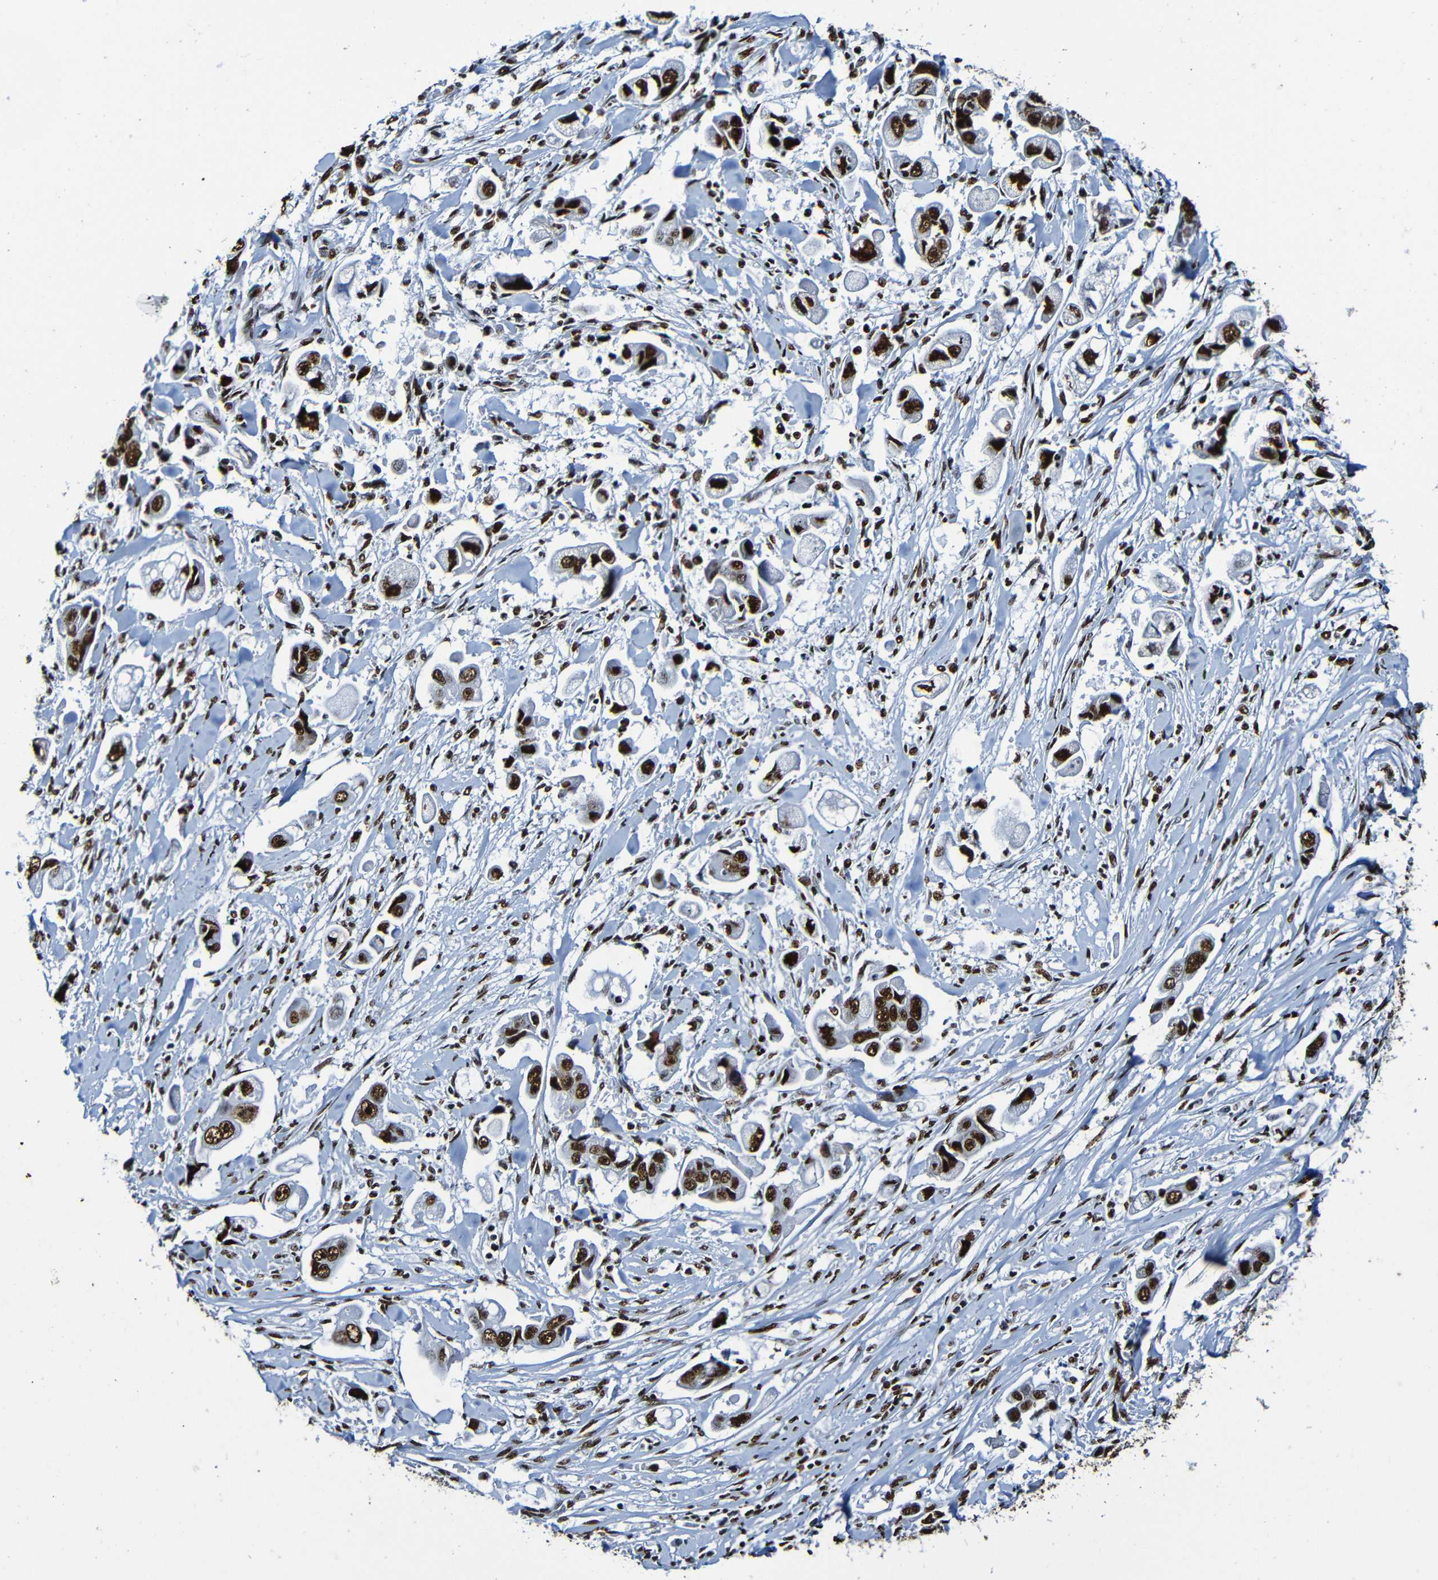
{"staining": {"intensity": "strong", "quantity": ">75%", "location": "nuclear"}, "tissue": "stomach cancer", "cell_type": "Tumor cells", "image_type": "cancer", "snomed": [{"axis": "morphology", "description": "Adenocarcinoma, NOS"}, {"axis": "topography", "description": "Stomach"}], "caption": "Human stomach cancer (adenocarcinoma) stained with a brown dye reveals strong nuclear positive expression in approximately >75% of tumor cells.", "gene": "SRSF3", "patient": {"sex": "male", "age": 62}}